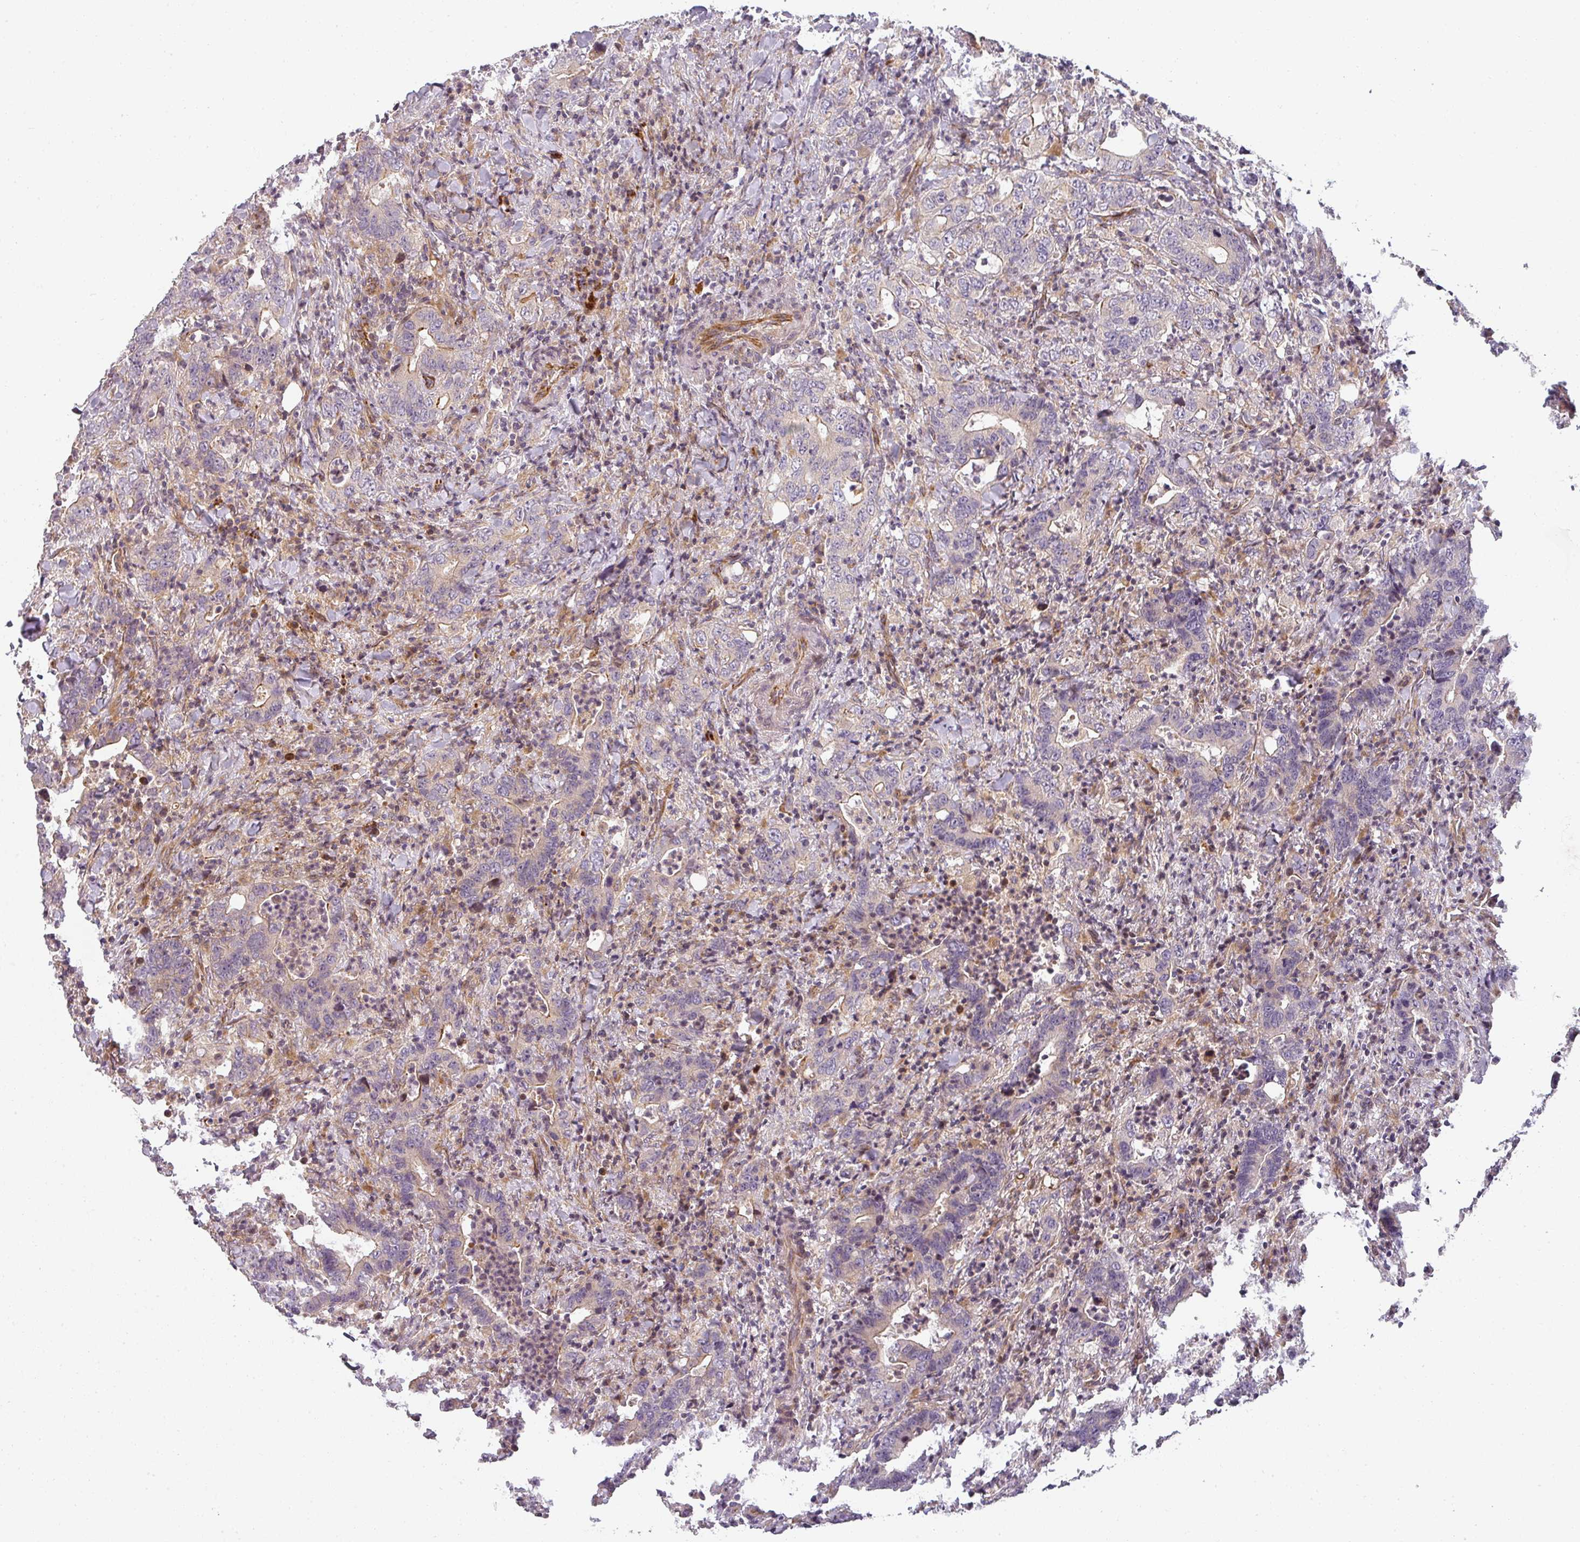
{"staining": {"intensity": "weak", "quantity": "<25%", "location": "cytoplasmic/membranous"}, "tissue": "colorectal cancer", "cell_type": "Tumor cells", "image_type": "cancer", "snomed": [{"axis": "morphology", "description": "Adenocarcinoma, NOS"}, {"axis": "topography", "description": "Colon"}], "caption": "The immunohistochemistry histopathology image has no significant expression in tumor cells of adenocarcinoma (colorectal) tissue. (Immunohistochemistry, brightfield microscopy, high magnification).", "gene": "CNOT1", "patient": {"sex": "female", "age": 75}}